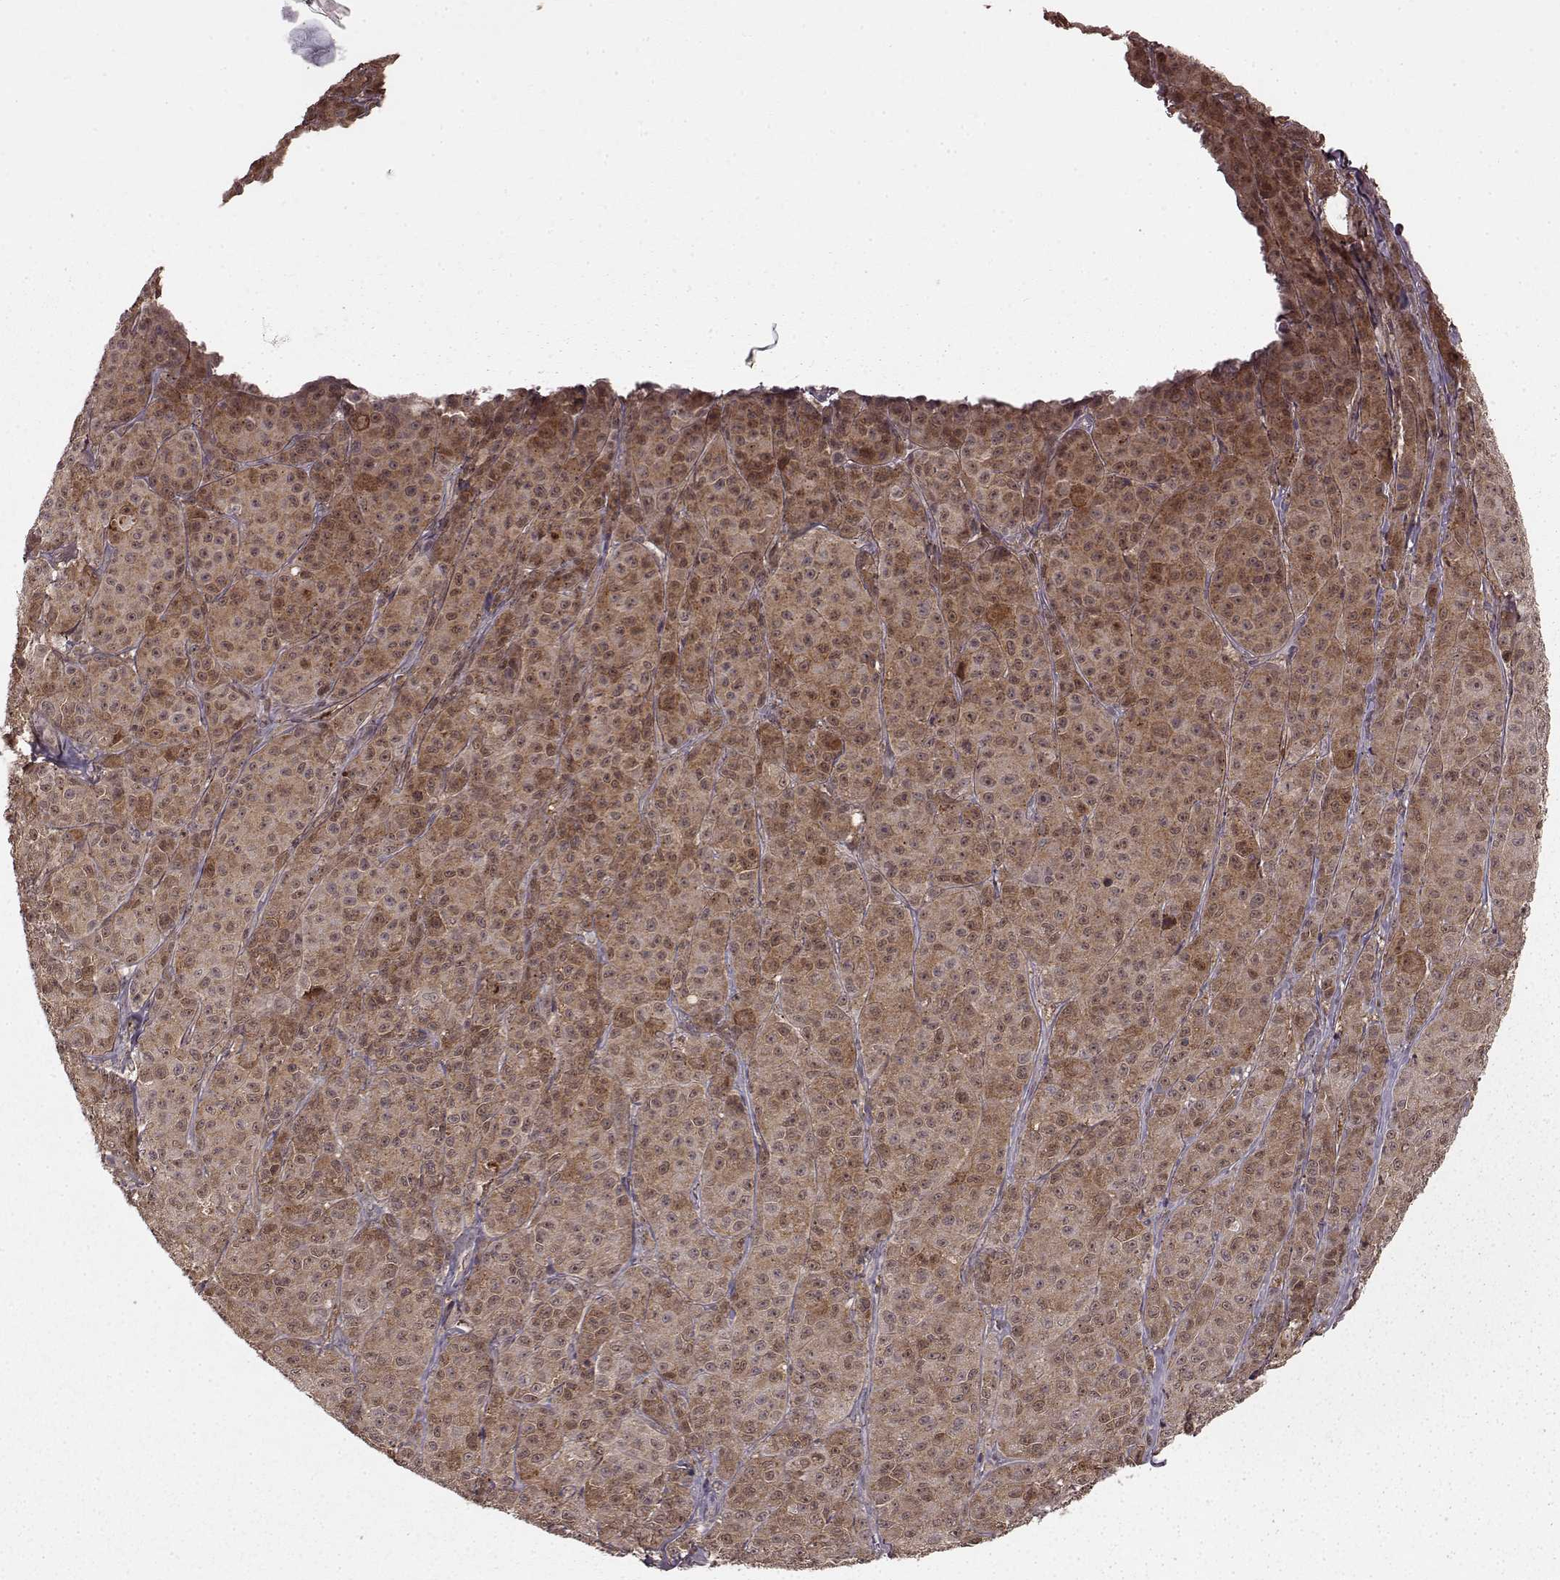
{"staining": {"intensity": "moderate", "quantity": ">75%", "location": "cytoplasmic/membranous"}, "tissue": "melanoma", "cell_type": "Tumor cells", "image_type": "cancer", "snomed": [{"axis": "morphology", "description": "Malignant melanoma, NOS"}, {"axis": "topography", "description": "Skin"}], "caption": "Approximately >75% of tumor cells in malignant melanoma show moderate cytoplasmic/membranous protein staining as visualized by brown immunohistochemical staining.", "gene": "GSS", "patient": {"sex": "male", "age": 89}}